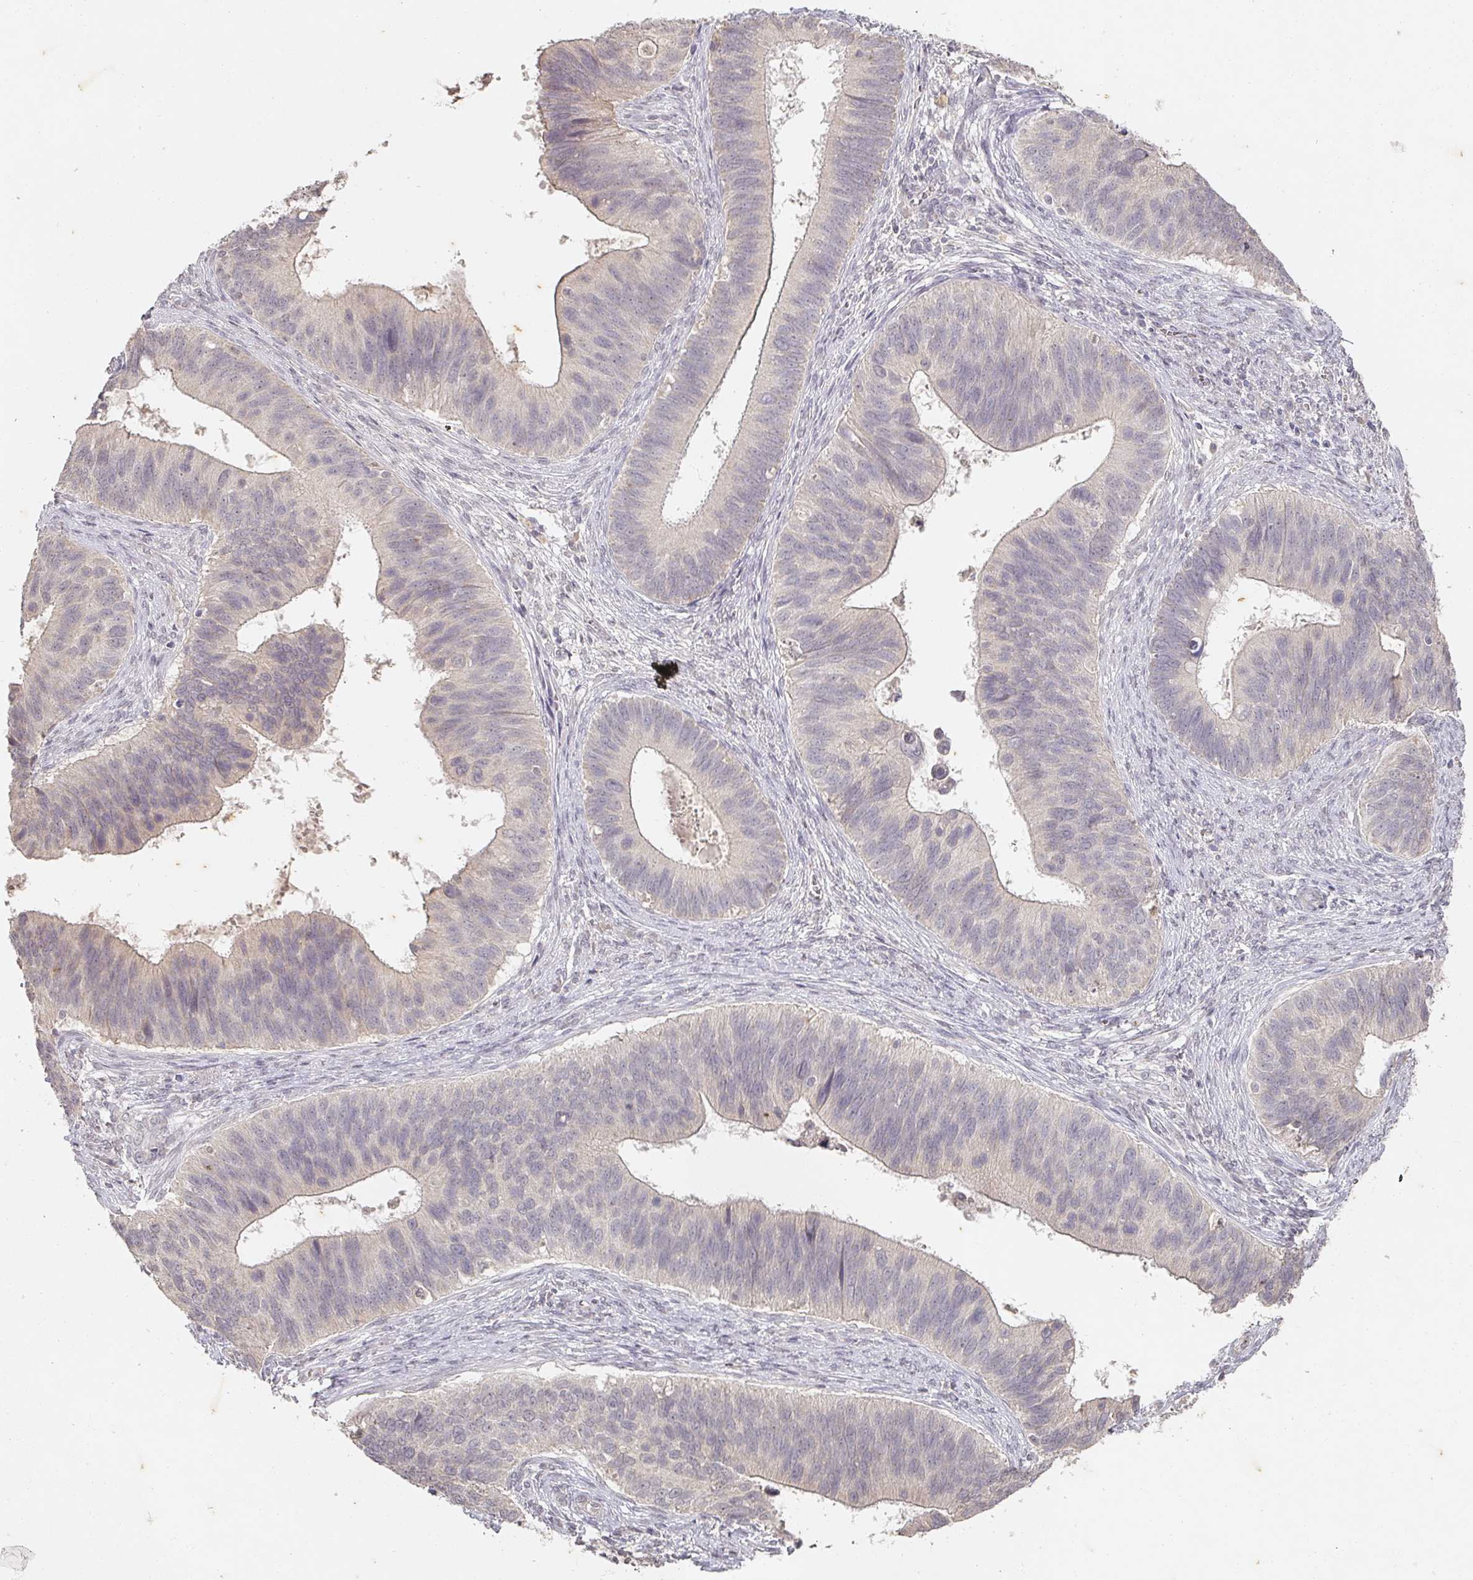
{"staining": {"intensity": "weak", "quantity": "<25%", "location": "cytoplasmic/membranous"}, "tissue": "cervical cancer", "cell_type": "Tumor cells", "image_type": "cancer", "snomed": [{"axis": "morphology", "description": "Adenocarcinoma, NOS"}, {"axis": "topography", "description": "Cervix"}], "caption": "IHC of human cervical cancer shows no positivity in tumor cells.", "gene": "CAPN5", "patient": {"sex": "female", "age": 42}}